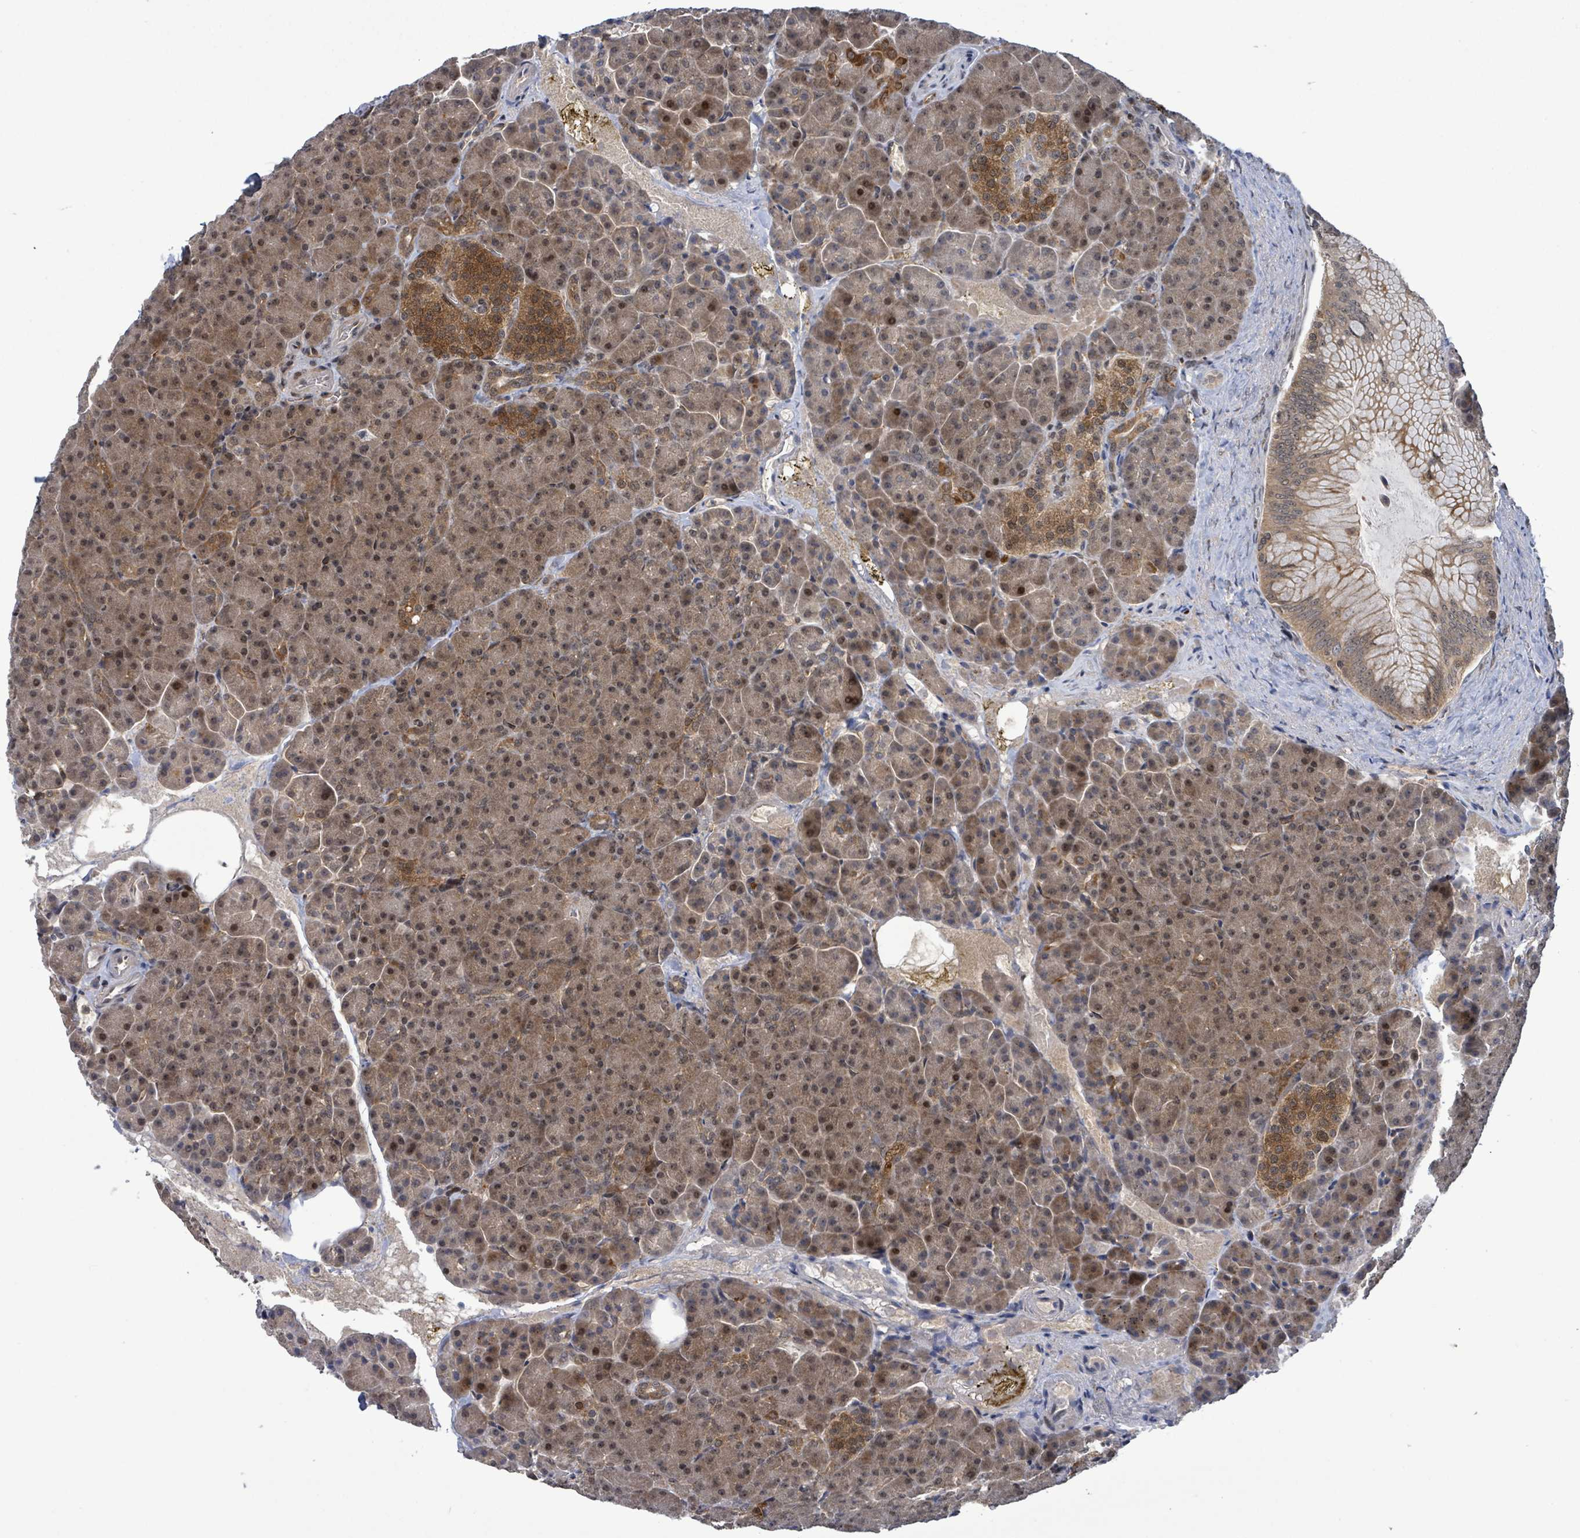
{"staining": {"intensity": "moderate", "quantity": ">75%", "location": "cytoplasmic/membranous,nuclear"}, "tissue": "pancreas", "cell_type": "Exocrine glandular cells", "image_type": "normal", "snomed": [{"axis": "morphology", "description": "Normal tissue, NOS"}, {"axis": "topography", "description": "Pancreas"}], "caption": "Immunohistochemistry (IHC) histopathology image of normal pancreas stained for a protein (brown), which shows medium levels of moderate cytoplasmic/membranous,nuclear expression in approximately >75% of exocrine glandular cells.", "gene": "FBXO6", "patient": {"sex": "female", "age": 74}}